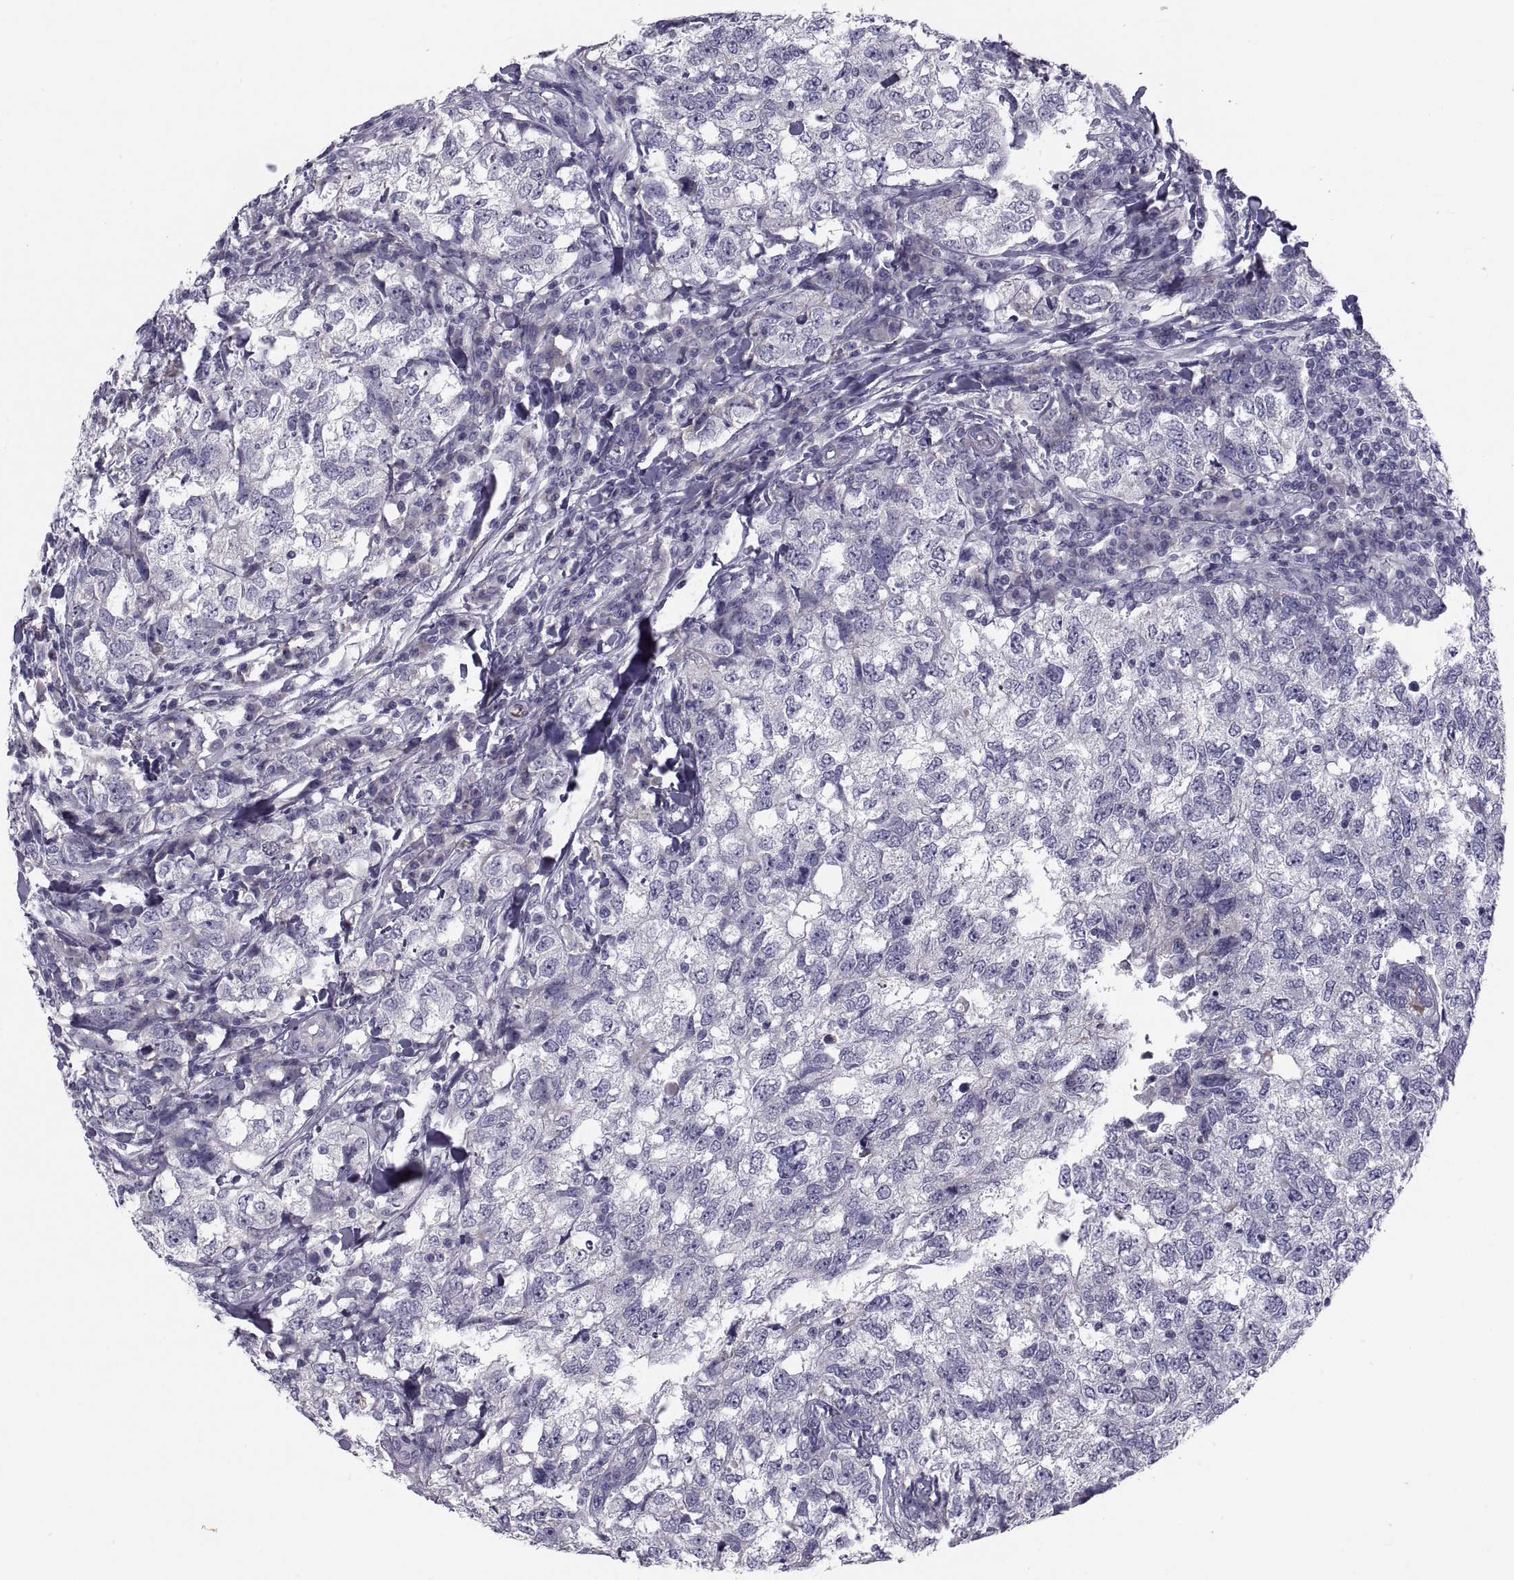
{"staining": {"intensity": "negative", "quantity": "none", "location": "none"}, "tissue": "breast cancer", "cell_type": "Tumor cells", "image_type": "cancer", "snomed": [{"axis": "morphology", "description": "Duct carcinoma"}, {"axis": "topography", "description": "Breast"}], "caption": "Breast cancer stained for a protein using immunohistochemistry exhibits no positivity tumor cells.", "gene": "PDZRN4", "patient": {"sex": "female", "age": 30}}